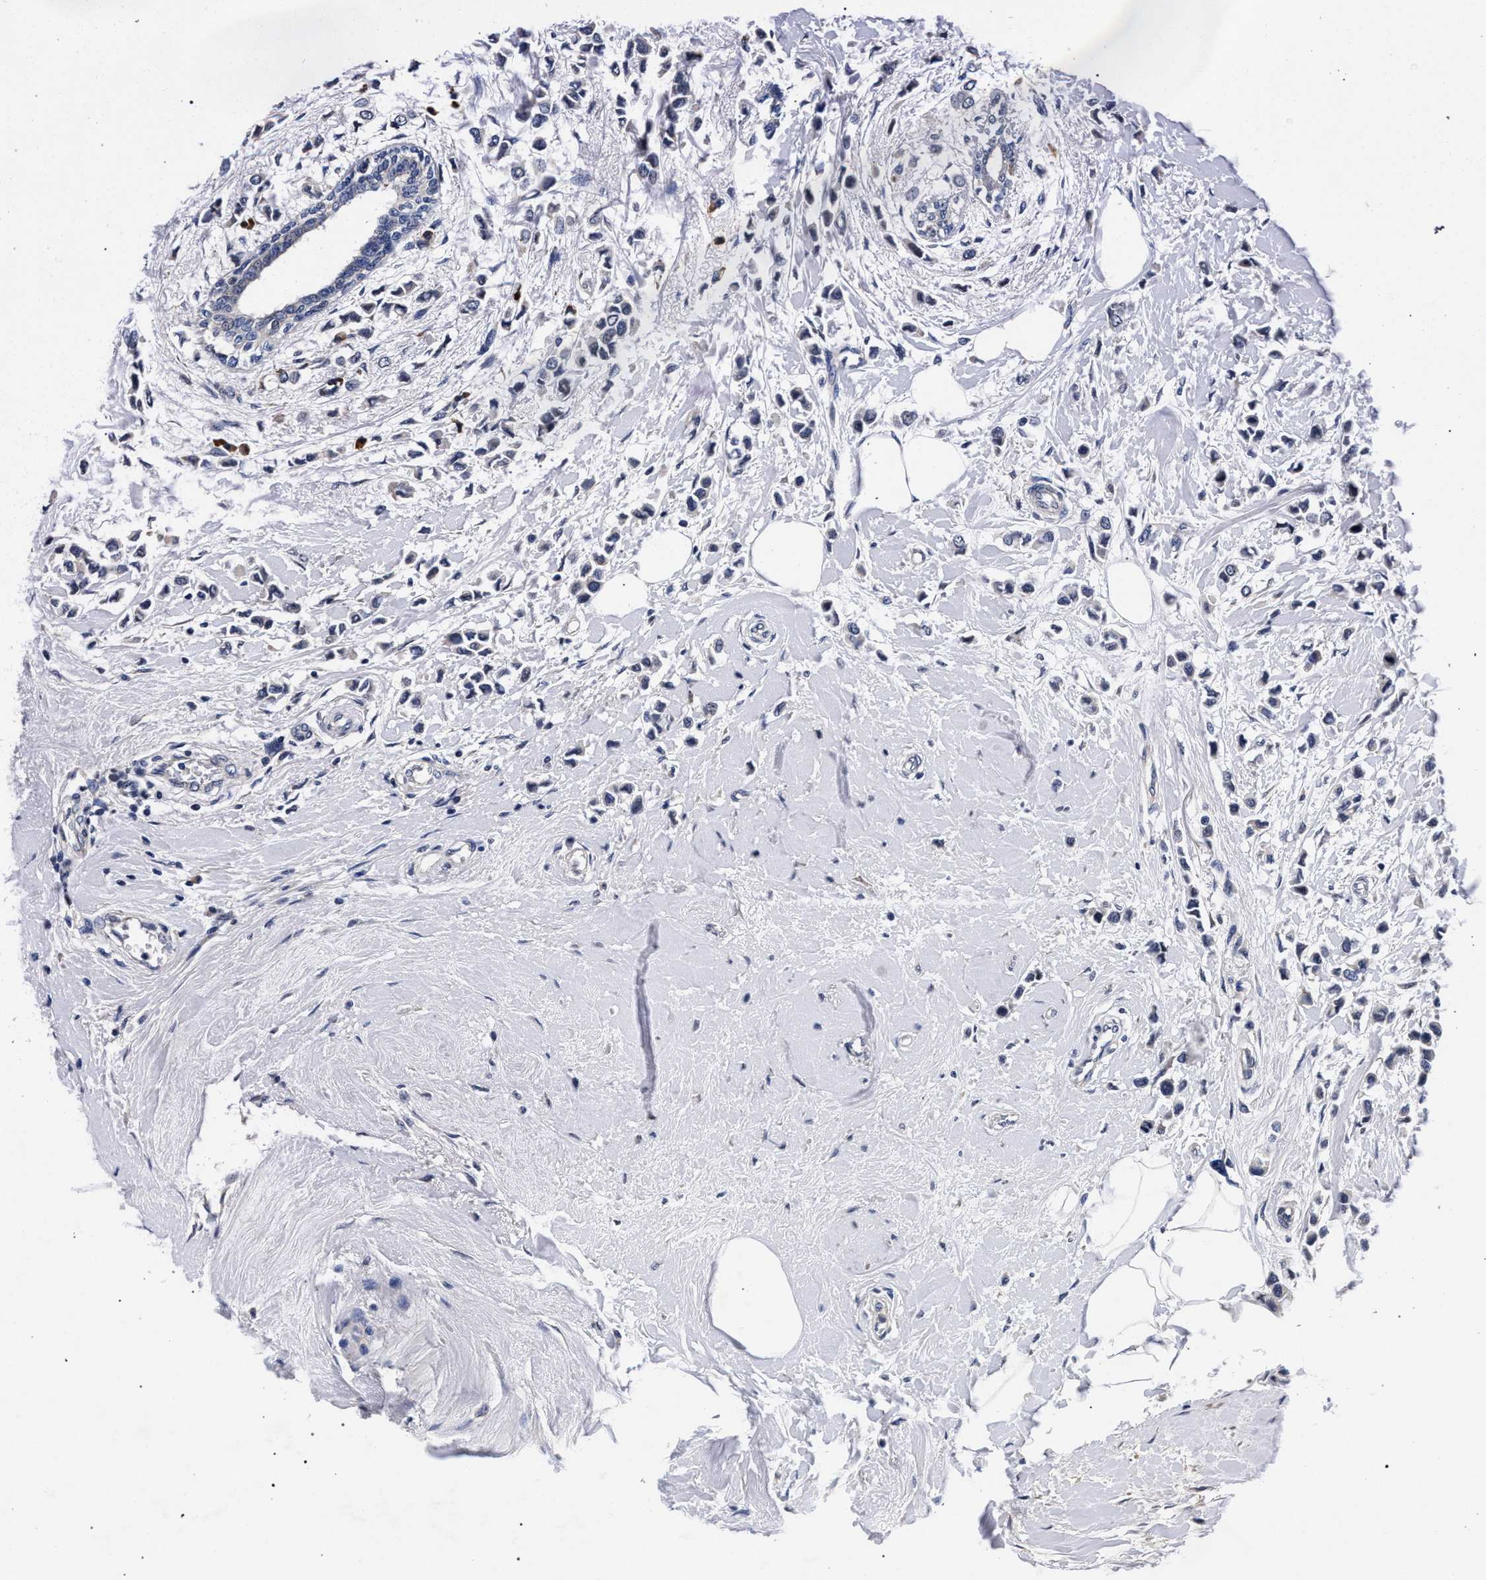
{"staining": {"intensity": "negative", "quantity": "none", "location": "none"}, "tissue": "breast cancer", "cell_type": "Tumor cells", "image_type": "cancer", "snomed": [{"axis": "morphology", "description": "Lobular carcinoma"}, {"axis": "topography", "description": "Breast"}], "caption": "This is a photomicrograph of IHC staining of breast cancer (lobular carcinoma), which shows no expression in tumor cells.", "gene": "CFAP95", "patient": {"sex": "female", "age": 51}}